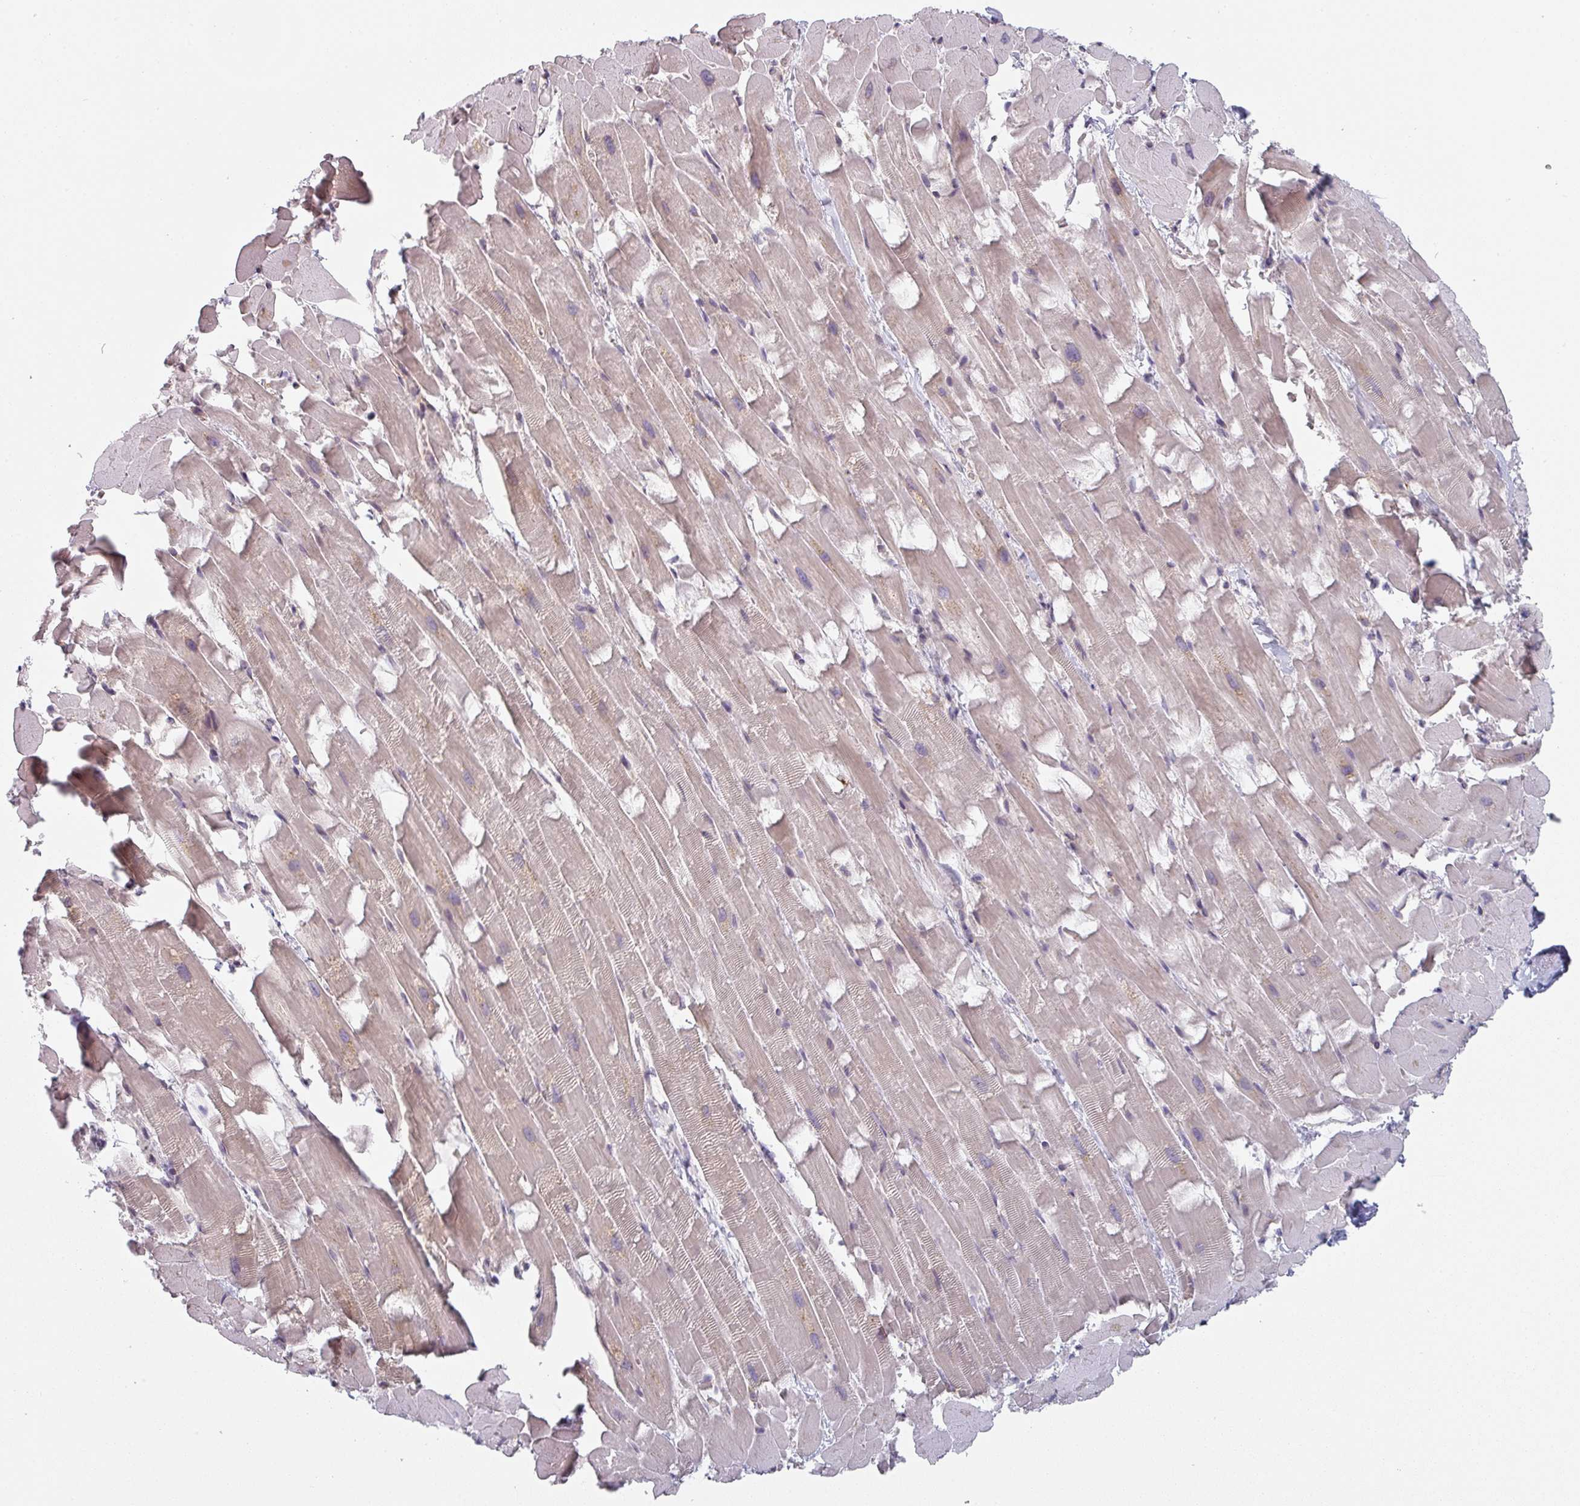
{"staining": {"intensity": "weak", "quantity": "25%-75%", "location": "cytoplasmic/membranous"}, "tissue": "heart muscle", "cell_type": "Cardiomyocytes", "image_type": "normal", "snomed": [{"axis": "morphology", "description": "Normal tissue, NOS"}, {"axis": "topography", "description": "Heart"}], "caption": "Immunohistochemical staining of benign heart muscle exhibits 25%-75% levels of weak cytoplasmic/membranous protein staining in about 25%-75% of cardiomyocytes. The staining is performed using DAB (3,3'-diaminobenzidine) brown chromogen to label protein expression. The nuclei are counter-stained blue using hematoxylin.", "gene": "TAPT1", "patient": {"sex": "male", "age": 37}}